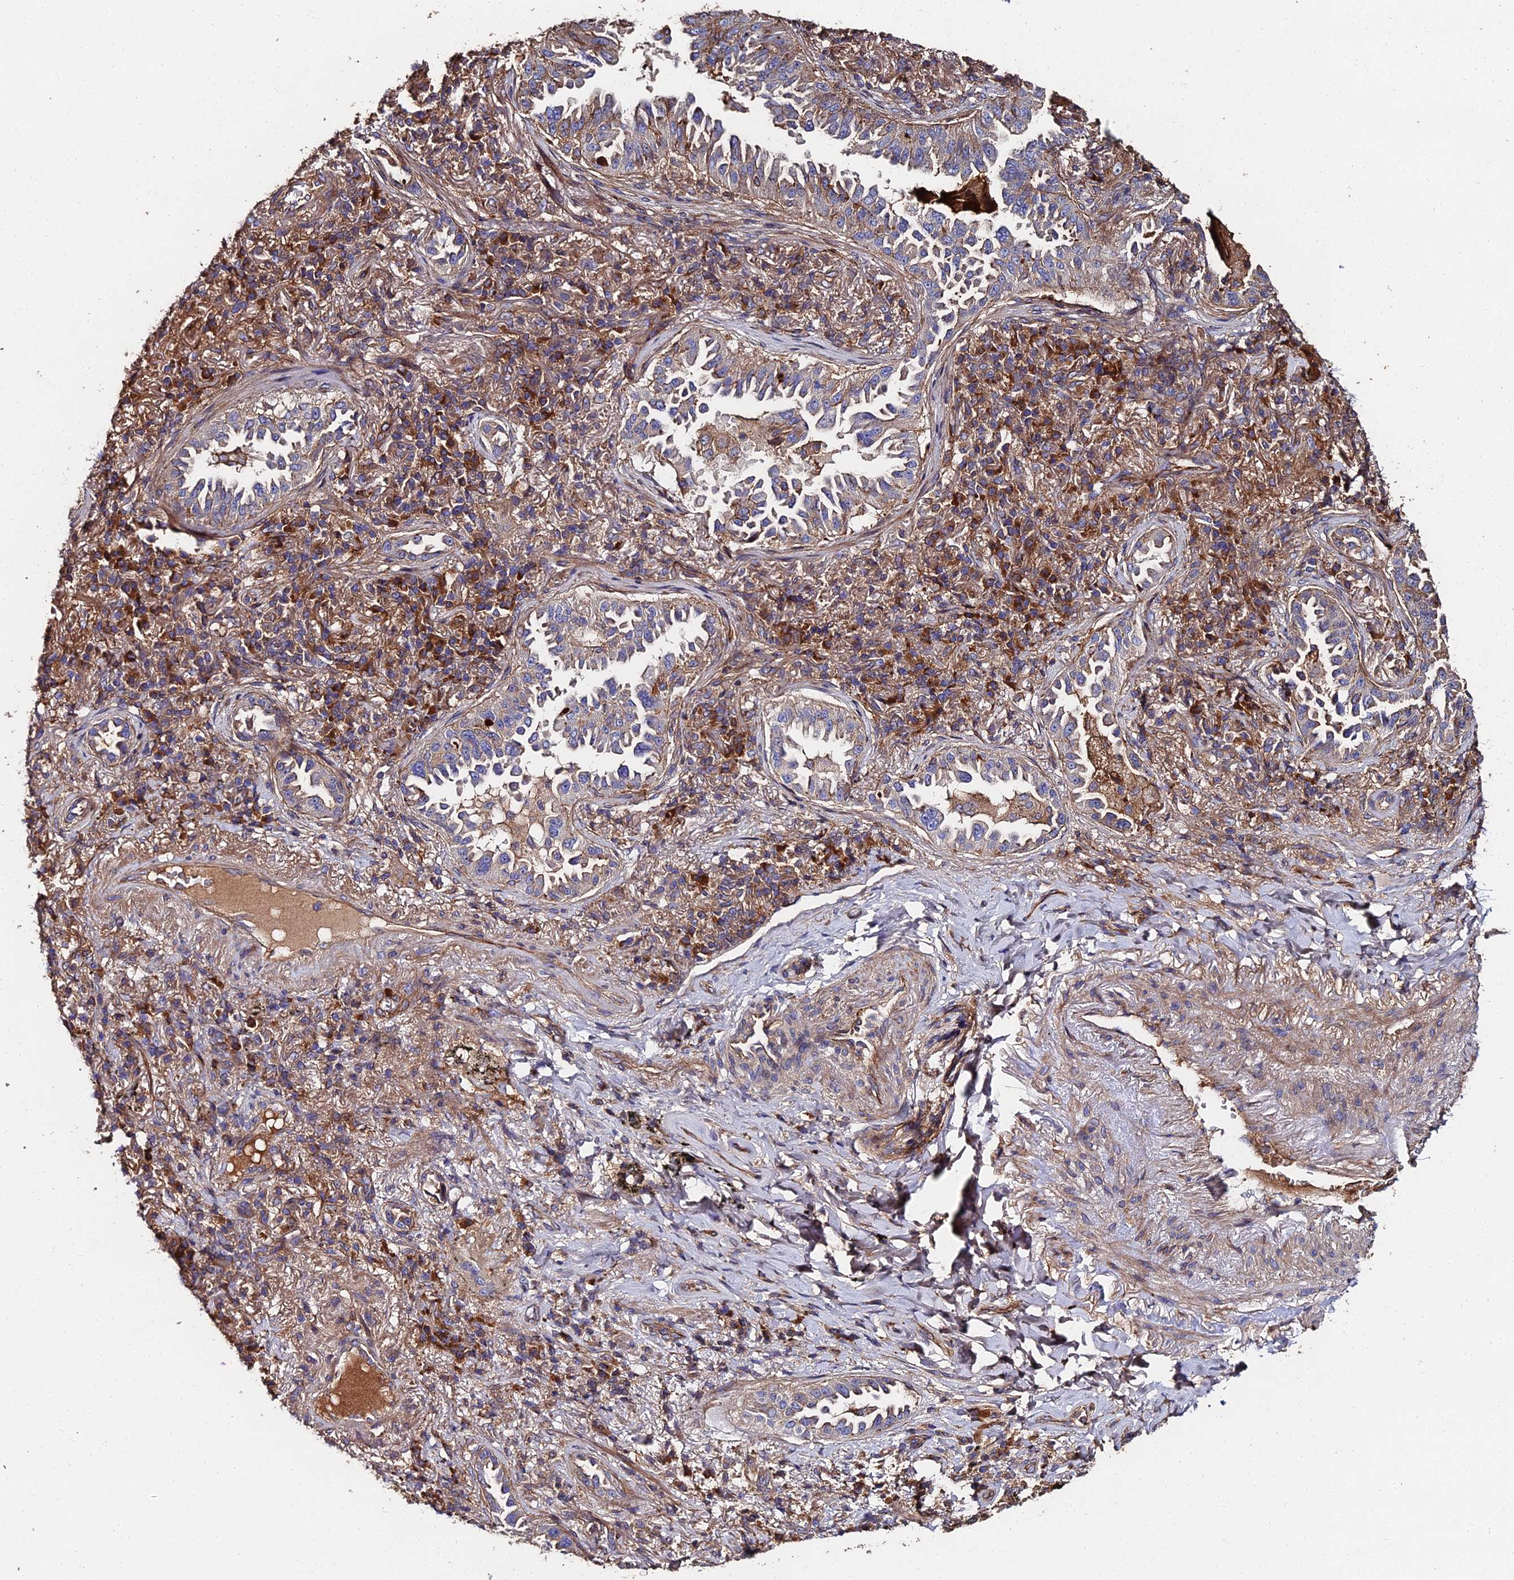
{"staining": {"intensity": "weak", "quantity": "25%-75%", "location": "cytoplasmic/membranous"}, "tissue": "lung cancer", "cell_type": "Tumor cells", "image_type": "cancer", "snomed": [{"axis": "morphology", "description": "Adenocarcinoma, NOS"}, {"axis": "topography", "description": "Lung"}], "caption": "A low amount of weak cytoplasmic/membranous staining is appreciated in approximately 25%-75% of tumor cells in lung cancer tissue. (DAB IHC with brightfield microscopy, high magnification).", "gene": "EXT1", "patient": {"sex": "female", "age": 69}}